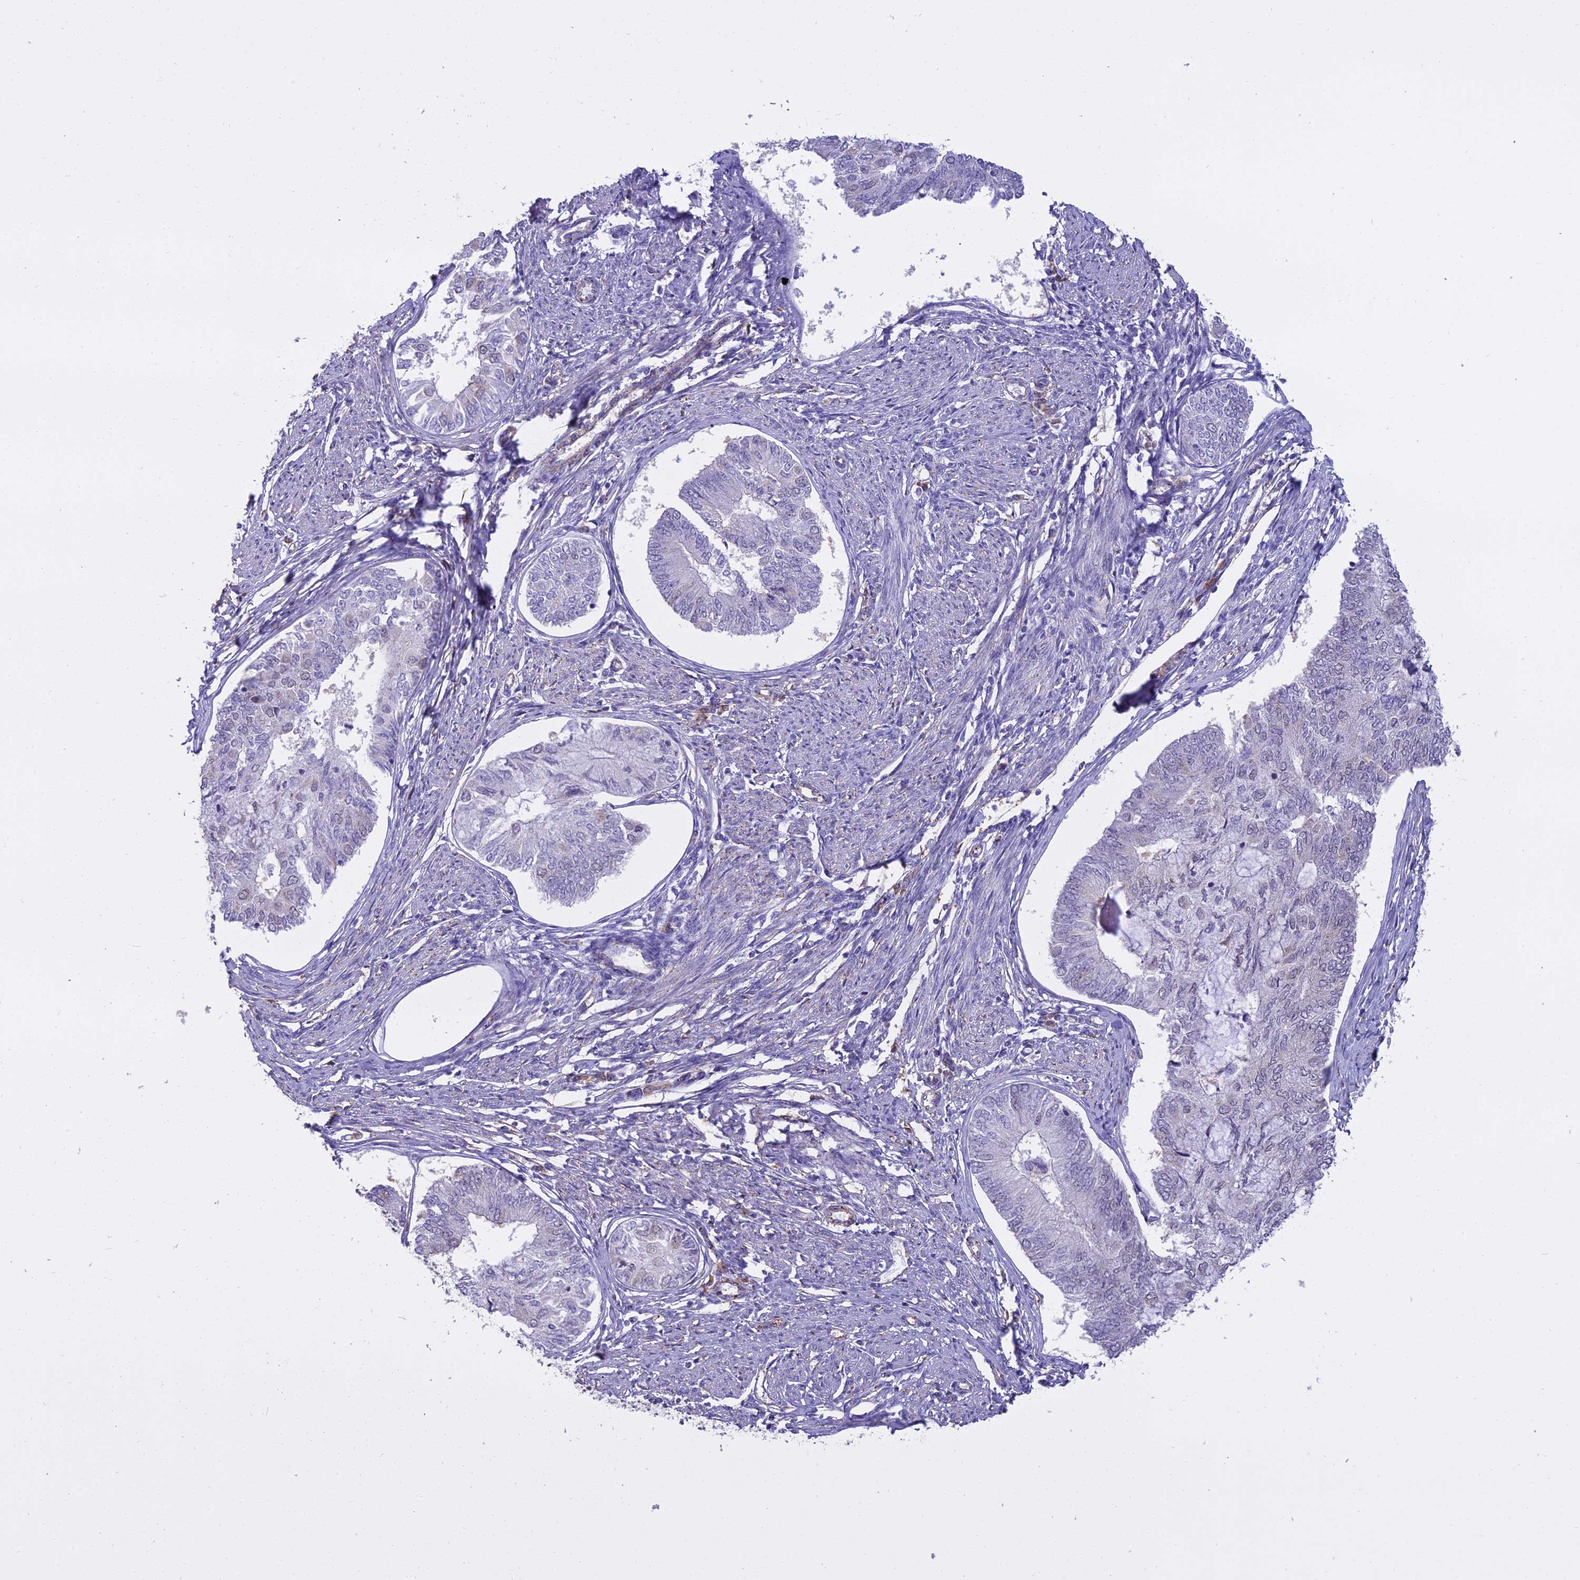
{"staining": {"intensity": "negative", "quantity": "none", "location": "none"}, "tissue": "endometrial cancer", "cell_type": "Tumor cells", "image_type": "cancer", "snomed": [{"axis": "morphology", "description": "Adenocarcinoma, NOS"}, {"axis": "topography", "description": "Endometrium"}], "caption": "This is an immunohistochemistry (IHC) photomicrograph of adenocarcinoma (endometrial). There is no positivity in tumor cells.", "gene": "BLNK", "patient": {"sex": "female", "age": 68}}